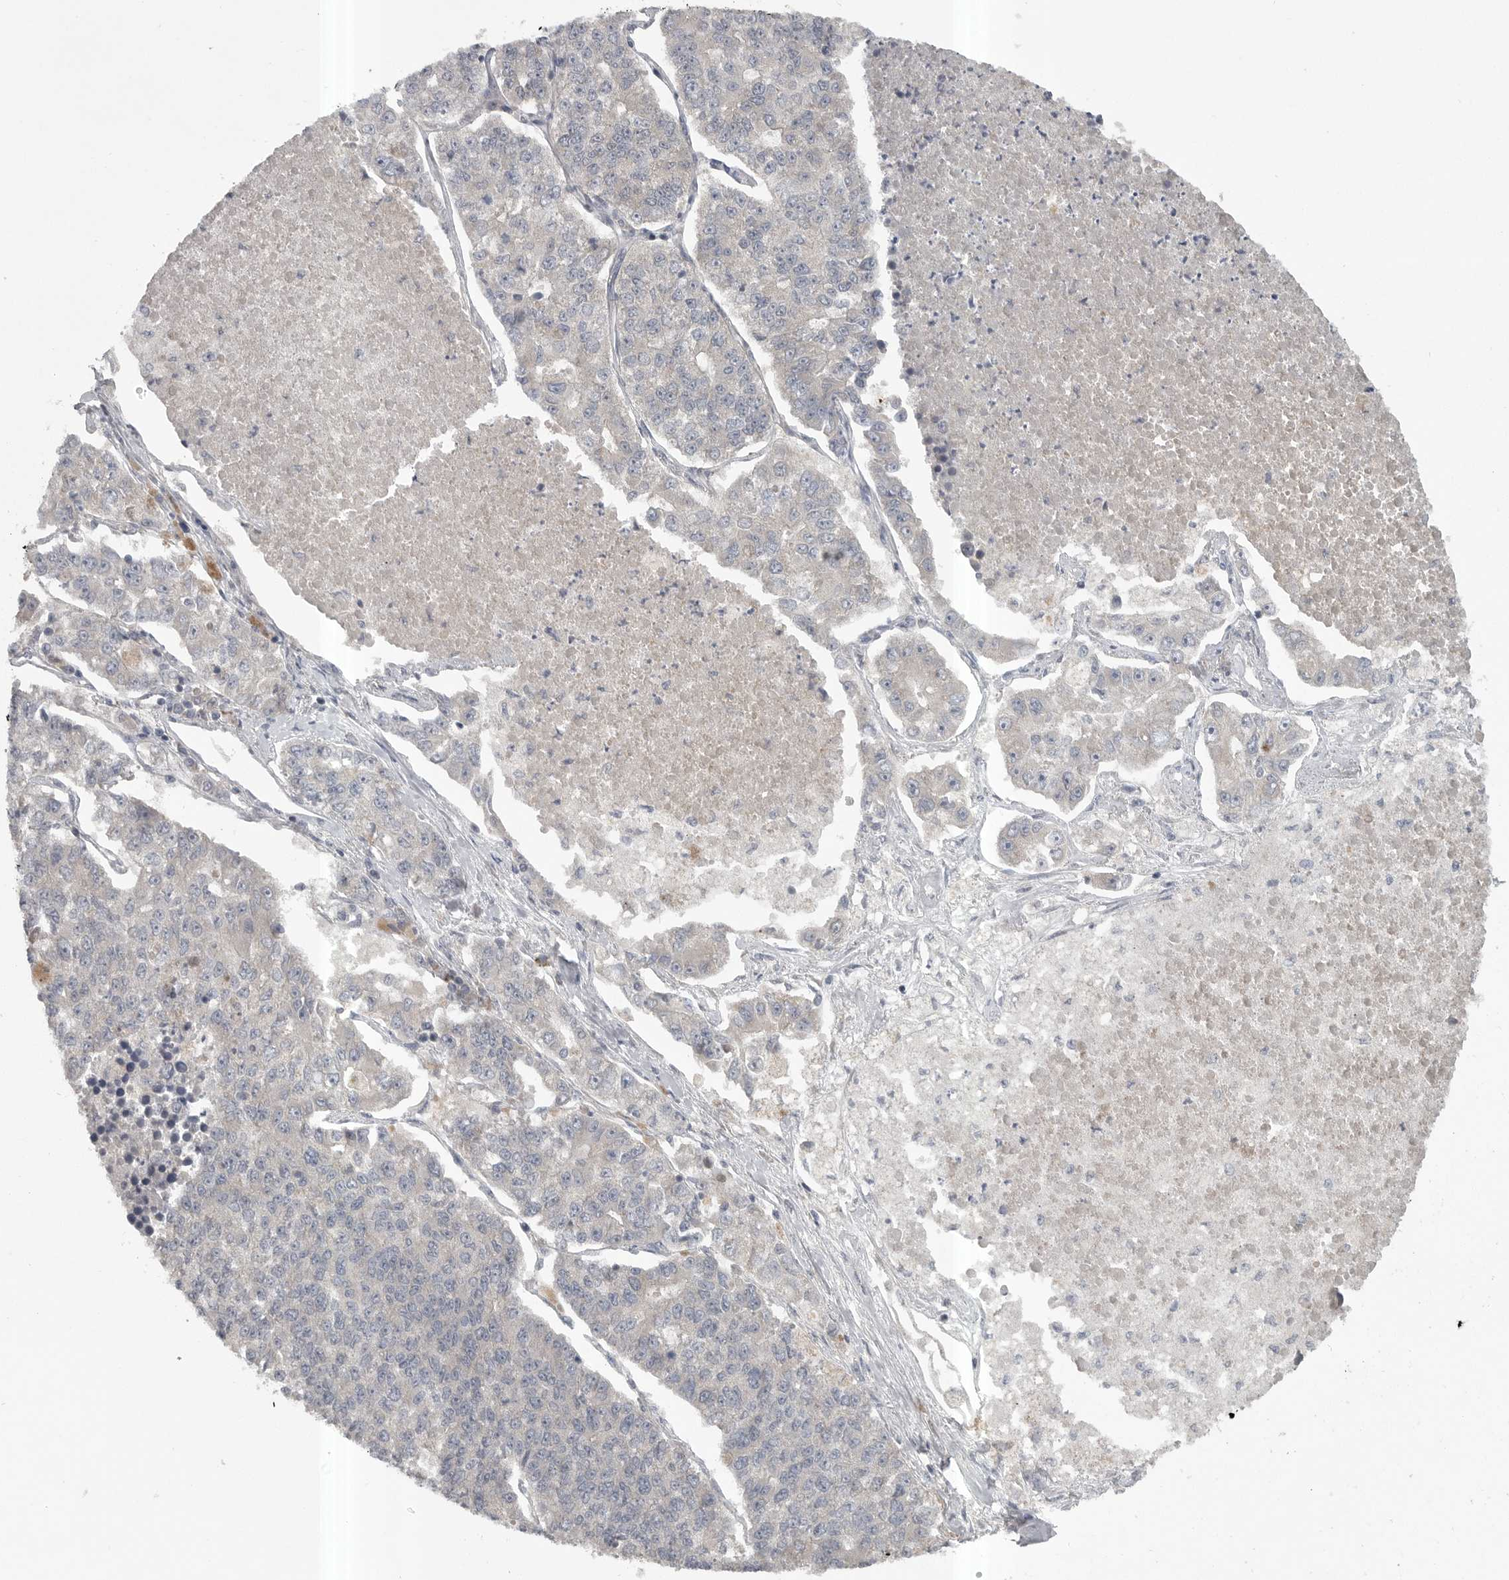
{"staining": {"intensity": "negative", "quantity": "none", "location": "none"}, "tissue": "lung cancer", "cell_type": "Tumor cells", "image_type": "cancer", "snomed": [{"axis": "morphology", "description": "Adenocarcinoma, NOS"}, {"axis": "topography", "description": "Lung"}], "caption": "Tumor cells are negative for protein expression in human lung cancer. (Brightfield microscopy of DAB immunohistochemistry at high magnification).", "gene": "PHF13", "patient": {"sex": "male", "age": 49}}